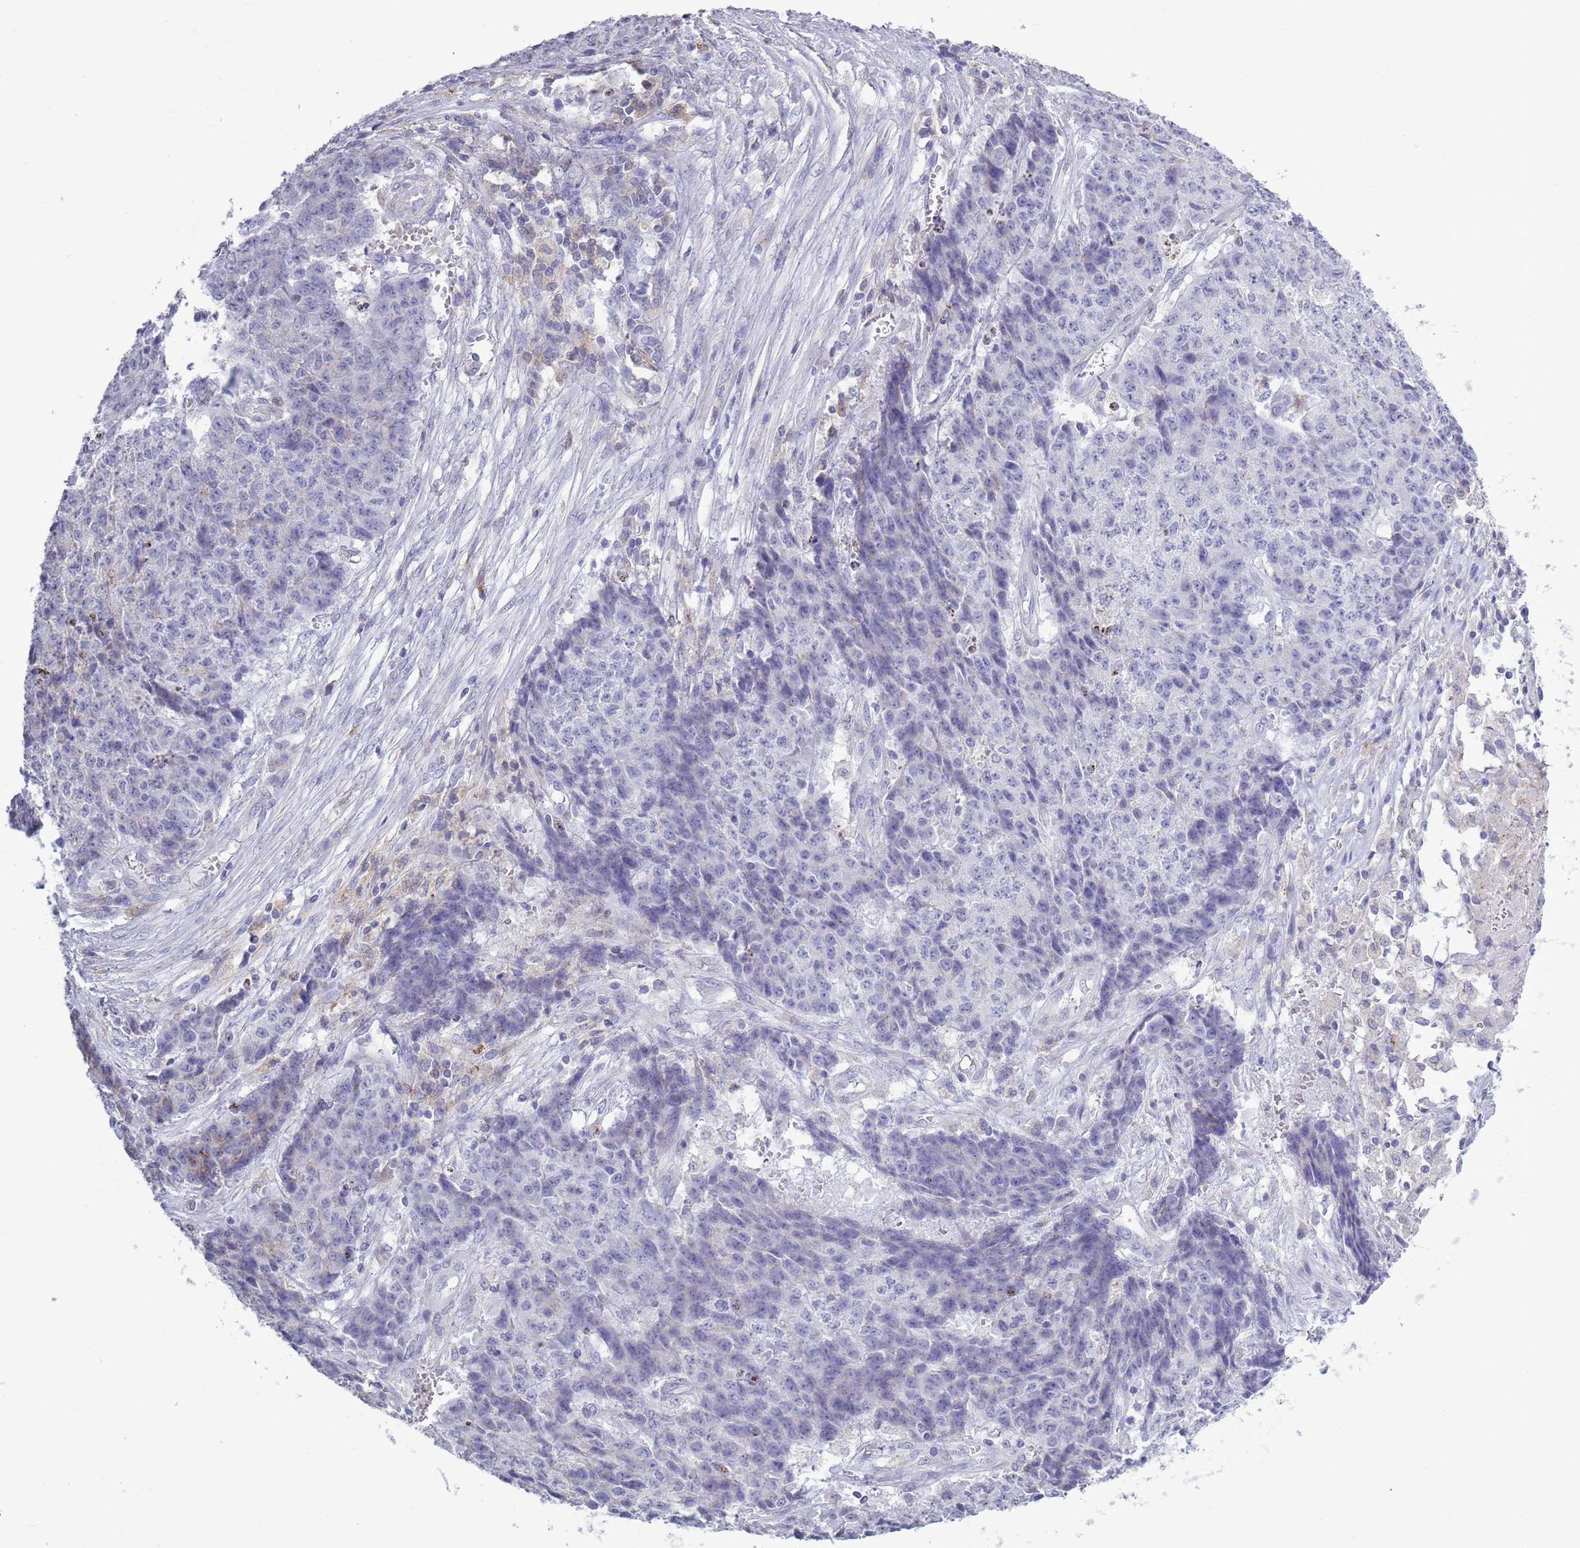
{"staining": {"intensity": "negative", "quantity": "none", "location": "none"}, "tissue": "ovarian cancer", "cell_type": "Tumor cells", "image_type": "cancer", "snomed": [{"axis": "morphology", "description": "Carcinoma, endometroid"}, {"axis": "topography", "description": "Ovary"}], "caption": "Immunohistochemistry (IHC) photomicrograph of ovarian cancer (endometroid carcinoma) stained for a protein (brown), which exhibits no positivity in tumor cells.", "gene": "ACSBG1", "patient": {"sex": "female", "age": 42}}